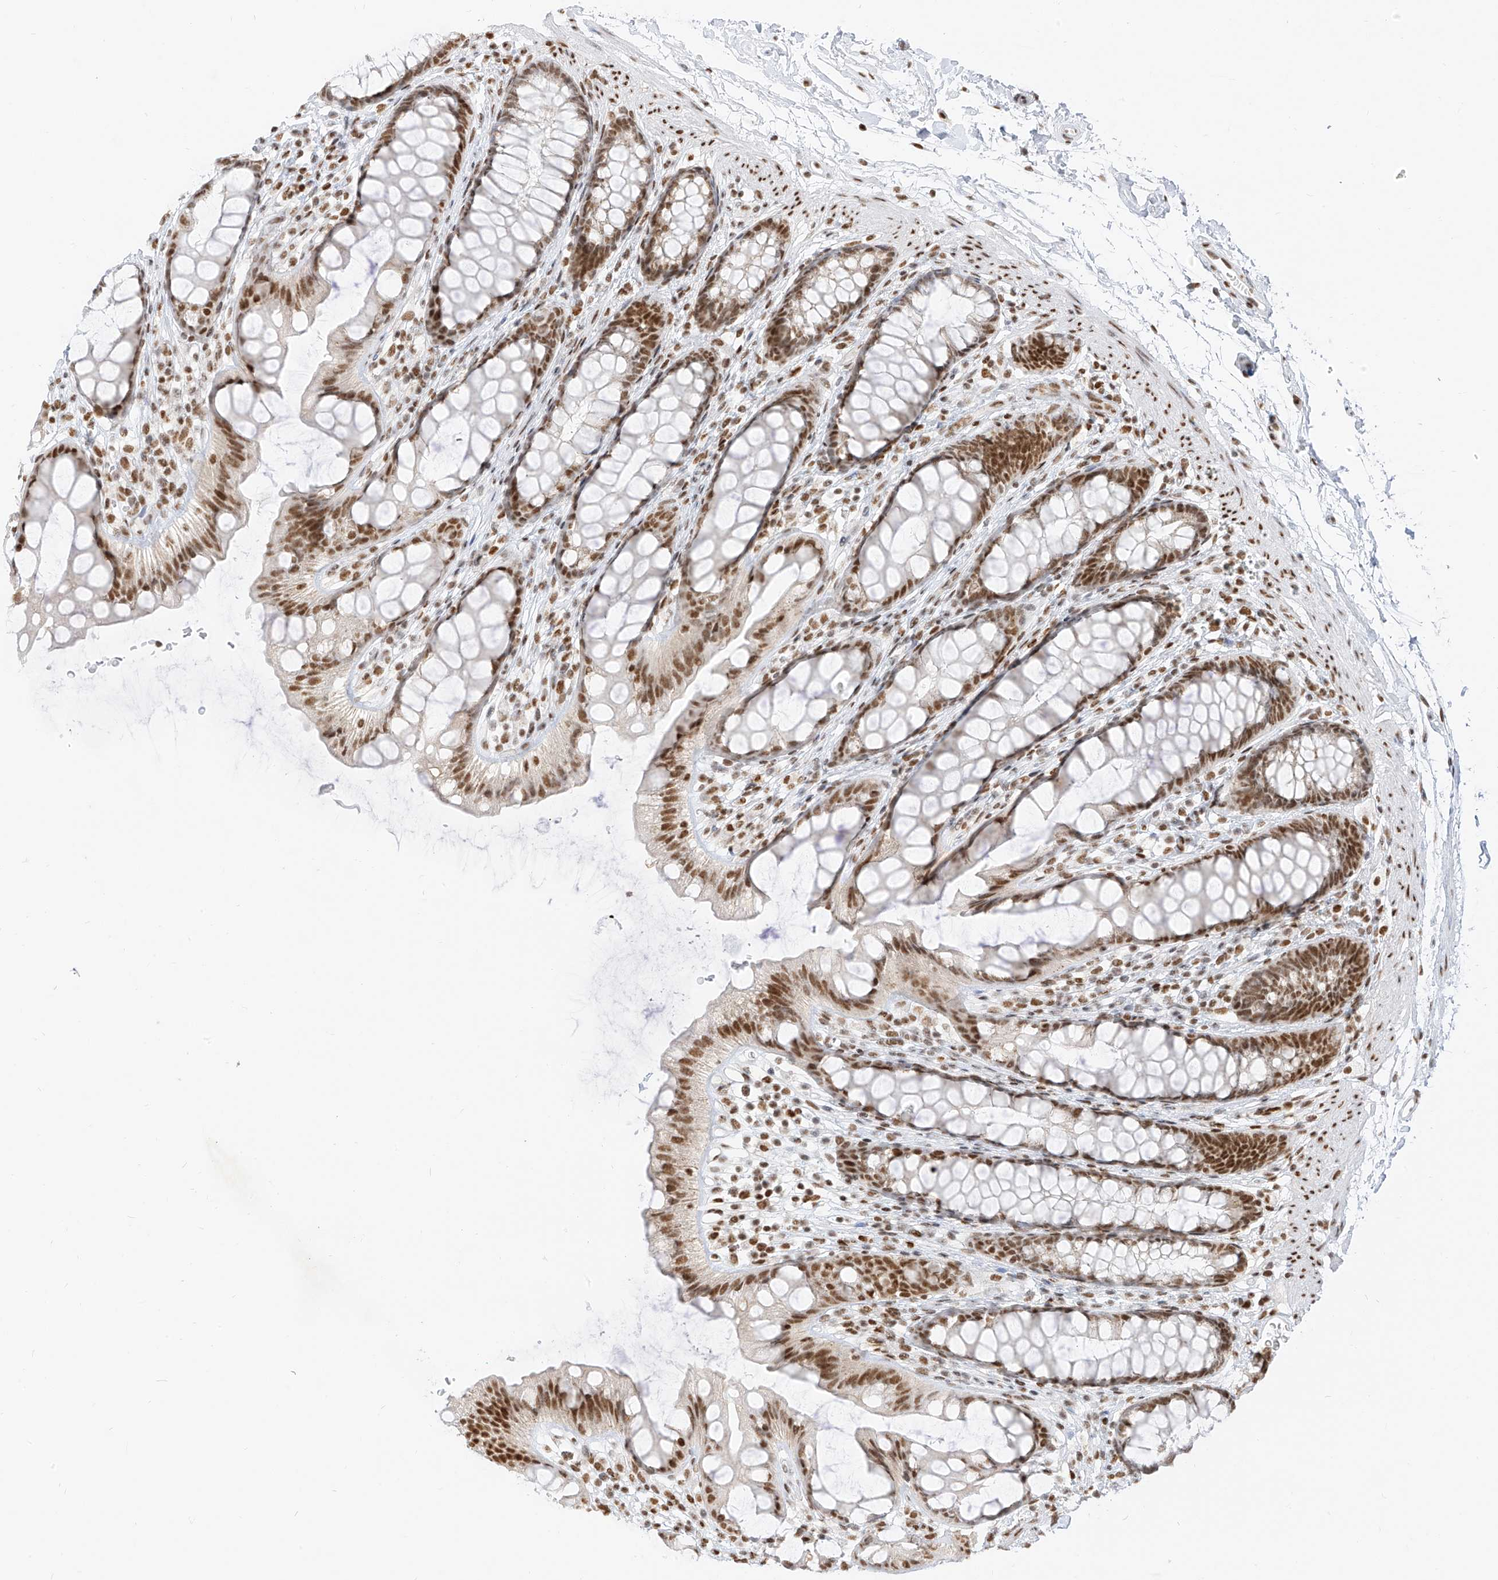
{"staining": {"intensity": "moderate", "quantity": ">75%", "location": "nuclear"}, "tissue": "rectum", "cell_type": "Glandular cells", "image_type": "normal", "snomed": [{"axis": "morphology", "description": "Normal tissue, NOS"}, {"axis": "topography", "description": "Rectum"}], "caption": "Immunohistochemical staining of normal human rectum reveals medium levels of moderate nuclear positivity in approximately >75% of glandular cells. The staining is performed using DAB brown chromogen to label protein expression. The nuclei are counter-stained blue using hematoxylin.", "gene": "SMARCA2", "patient": {"sex": "female", "age": 65}}